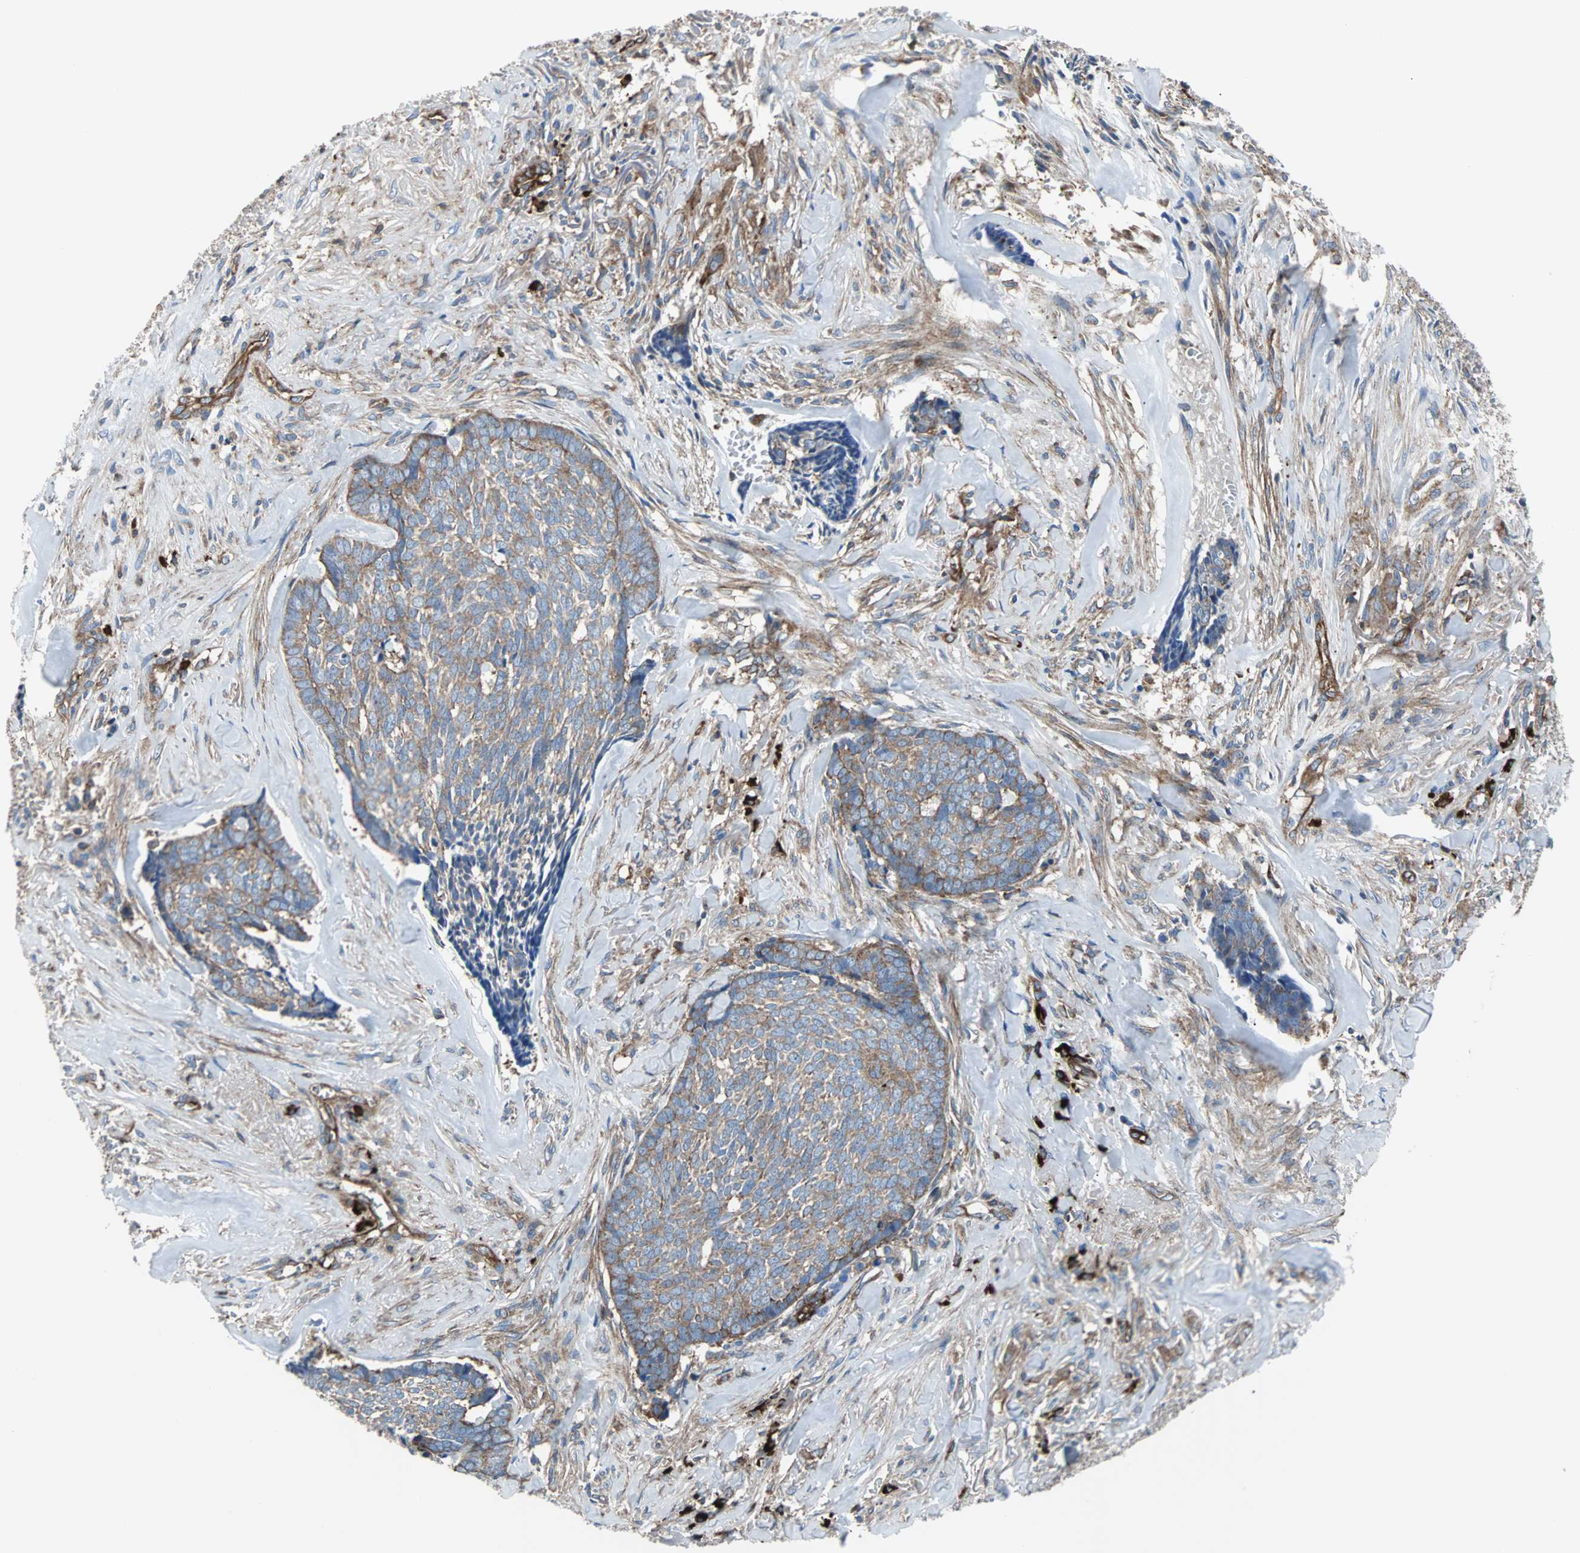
{"staining": {"intensity": "weak", "quantity": ">75%", "location": "cytoplasmic/membranous"}, "tissue": "skin cancer", "cell_type": "Tumor cells", "image_type": "cancer", "snomed": [{"axis": "morphology", "description": "Basal cell carcinoma"}, {"axis": "topography", "description": "Skin"}], "caption": "Tumor cells exhibit low levels of weak cytoplasmic/membranous staining in approximately >75% of cells in human basal cell carcinoma (skin).", "gene": "PLCG2", "patient": {"sex": "male", "age": 84}}